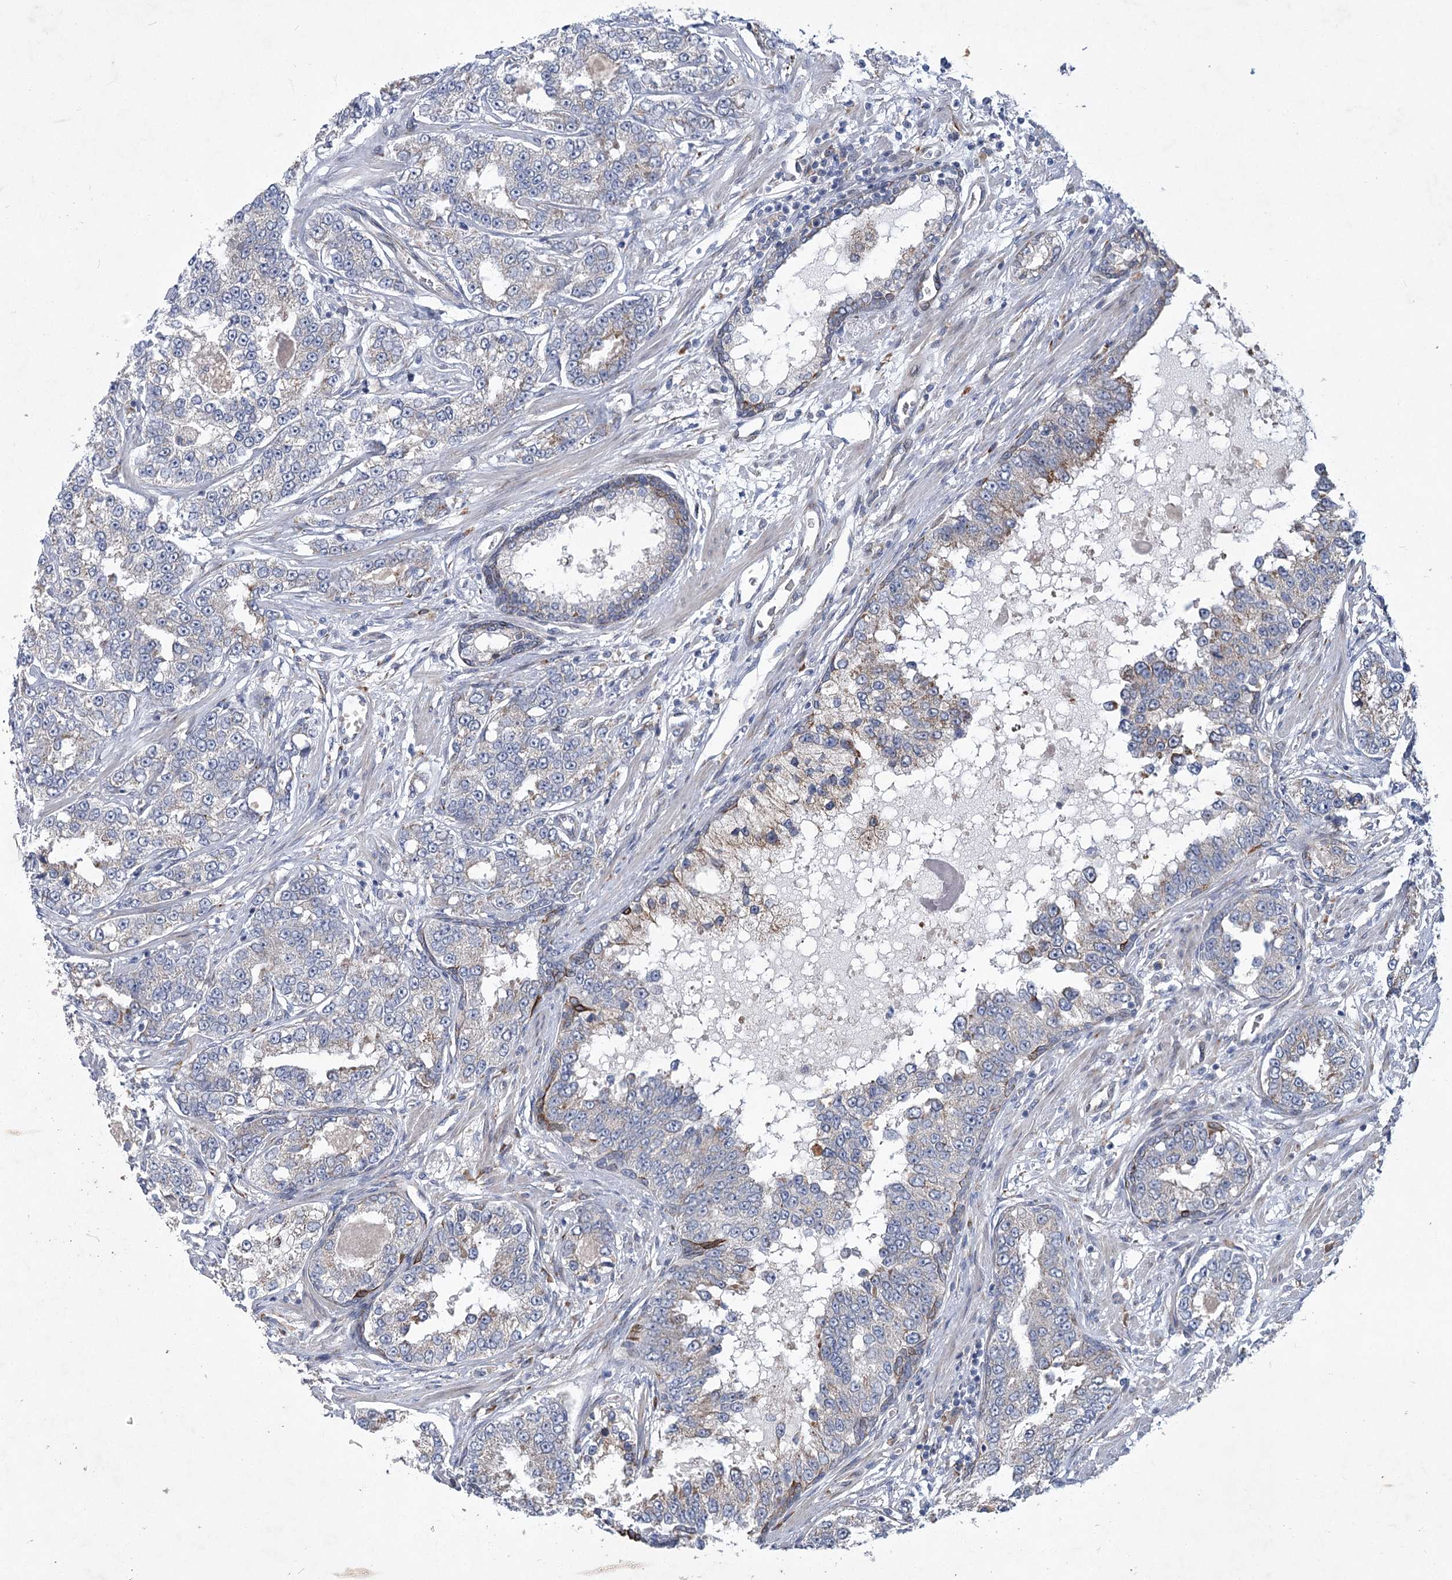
{"staining": {"intensity": "negative", "quantity": "none", "location": "none"}, "tissue": "prostate cancer", "cell_type": "Tumor cells", "image_type": "cancer", "snomed": [{"axis": "morphology", "description": "Normal tissue, NOS"}, {"axis": "morphology", "description": "Adenocarcinoma, High grade"}, {"axis": "topography", "description": "Prostate"}], "caption": "DAB immunohistochemical staining of human prostate cancer (adenocarcinoma (high-grade)) exhibits no significant positivity in tumor cells.", "gene": "GCNT4", "patient": {"sex": "male", "age": 83}}